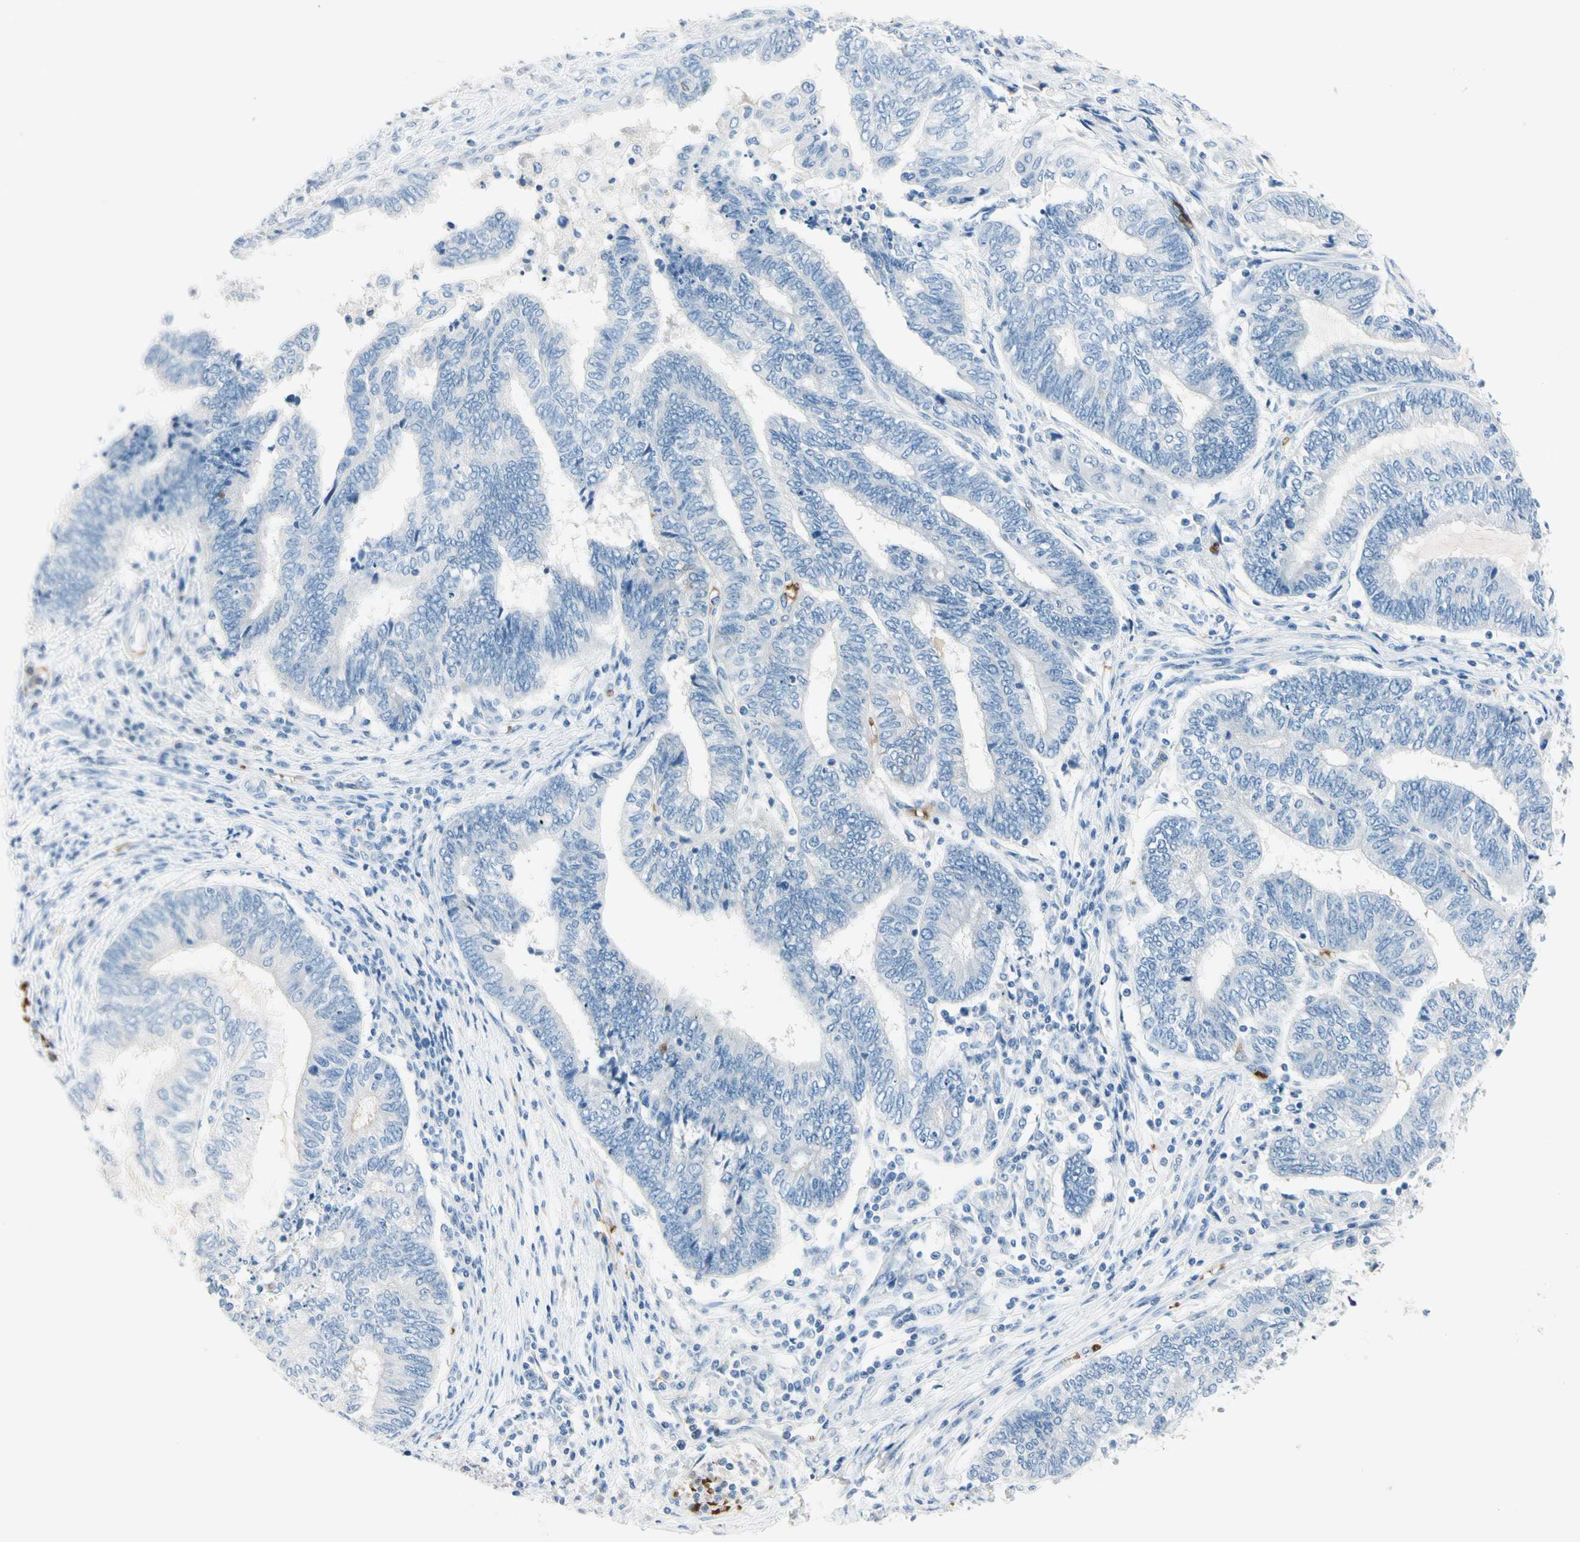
{"staining": {"intensity": "negative", "quantity": "none", "location": "none"}, "tissue": "endometrial cancer", "cell_type": "Tumor cells", "image_type": "cancer", "snomed": [{"axis": "morphology", "description": "Adenocarcinoma, NOS"}, {"axis": "topography", "description": "Uterus"}, {"axis": "topography", "description": "Endometrium"}], "caption": "The photomicrograph demonstrates no significant staining in tumor cells of endometrial adenocarcinoma.", "gene": "CA1", "patient": {"sex": "female", "age": 70}}